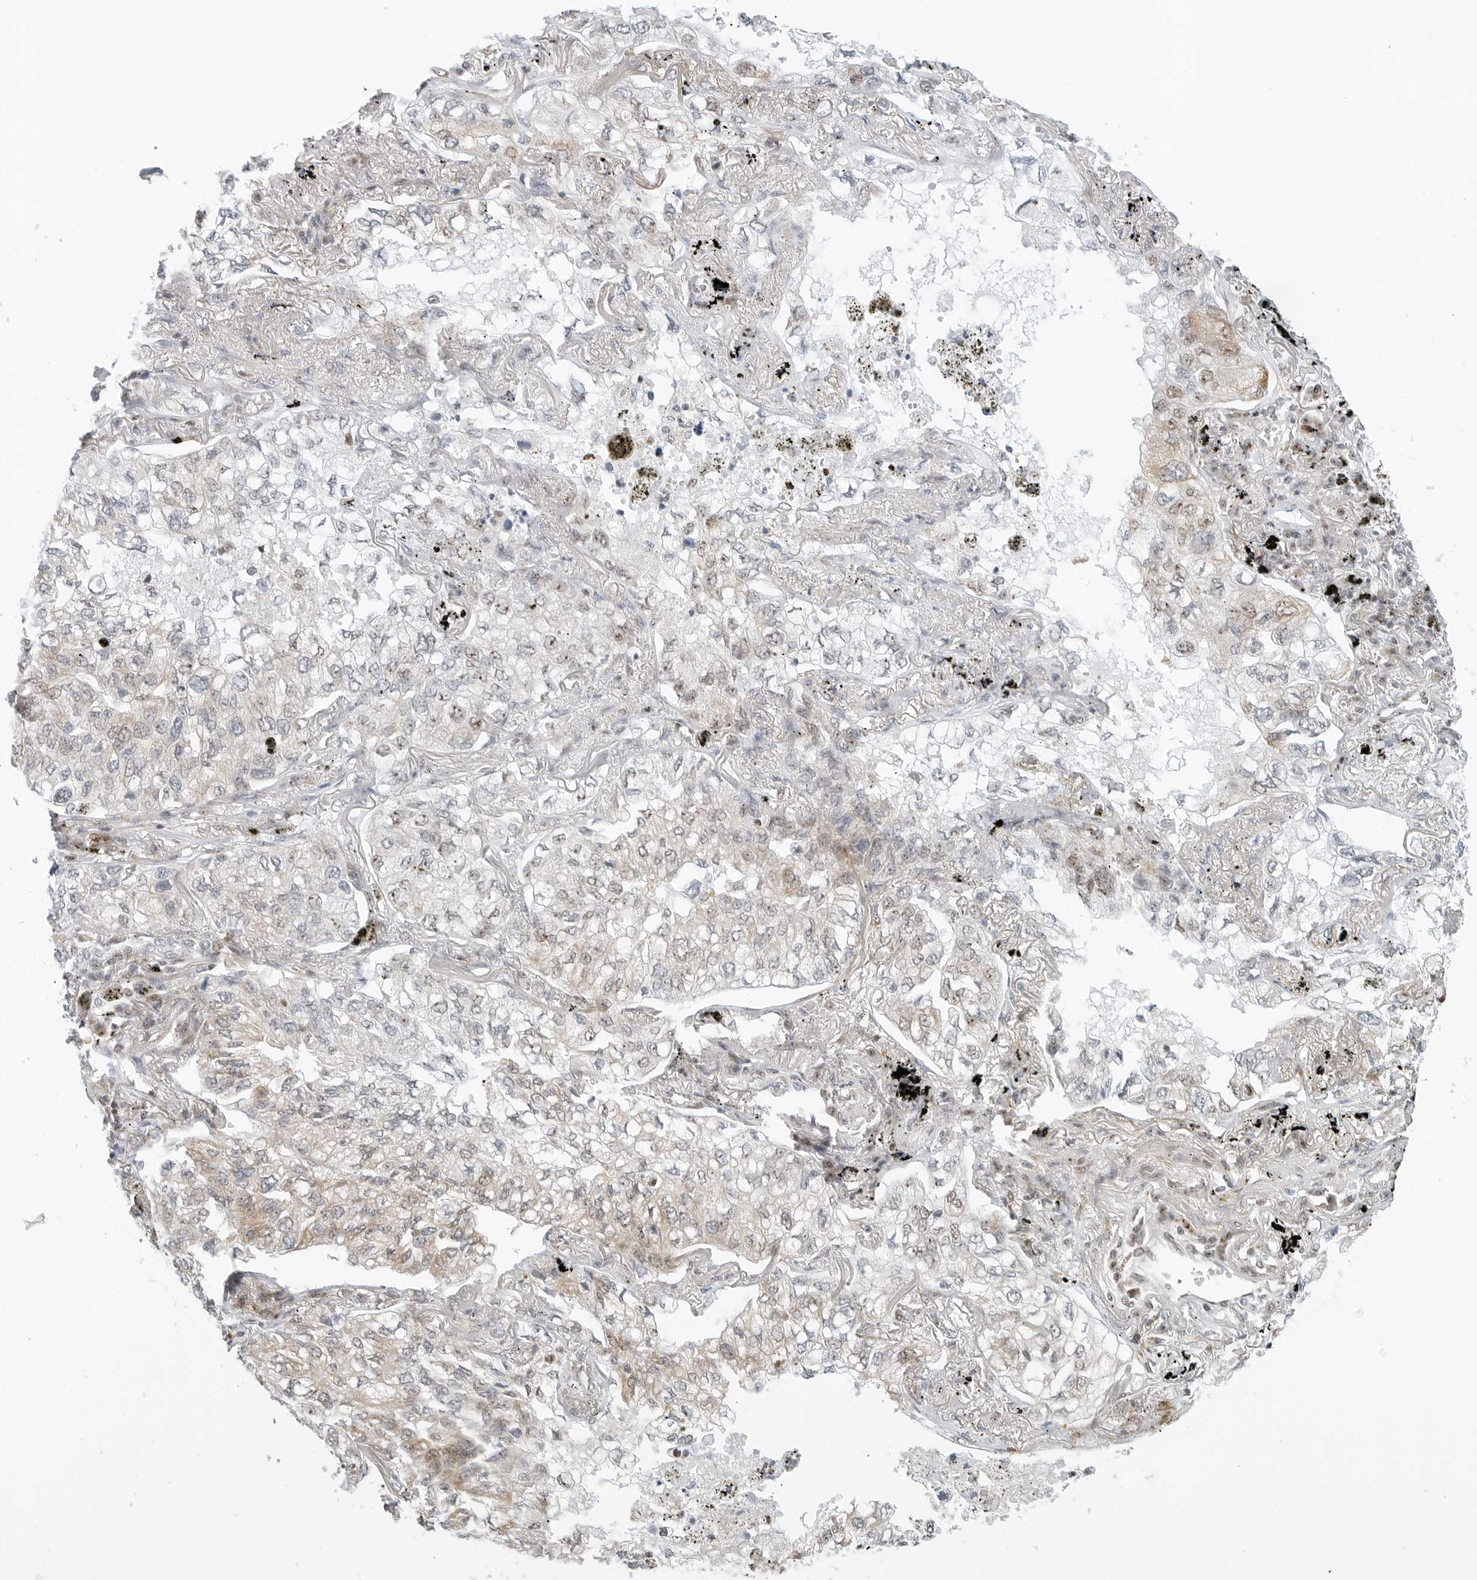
{"staining": {"intensity": "weak", "quantity": "25%-75%", "location": "cytoplasmic/membranous,nuclear"}, "tissue": "lung cancer", "cell_type": "Tumor cells", "image_type": "cancer", "snomed": [{"axis": "morphology", "description": "Adenocarcinoma, NOS"}, {"axis": "topography", "description": "Lung"}], "caption": "DAB immunohistochemical staining of lung adenocarcinoma demonstrates weak cytoplasmic/membranous and nuclear protein positivity in about 25%-75% of tumor cells. (DAB (3,3'-diaminobenzidine) IHC with brightfield microscopy, high magnification).", "gene": "RIMKLA", "patient": {"sex": "male", "age": 65}}